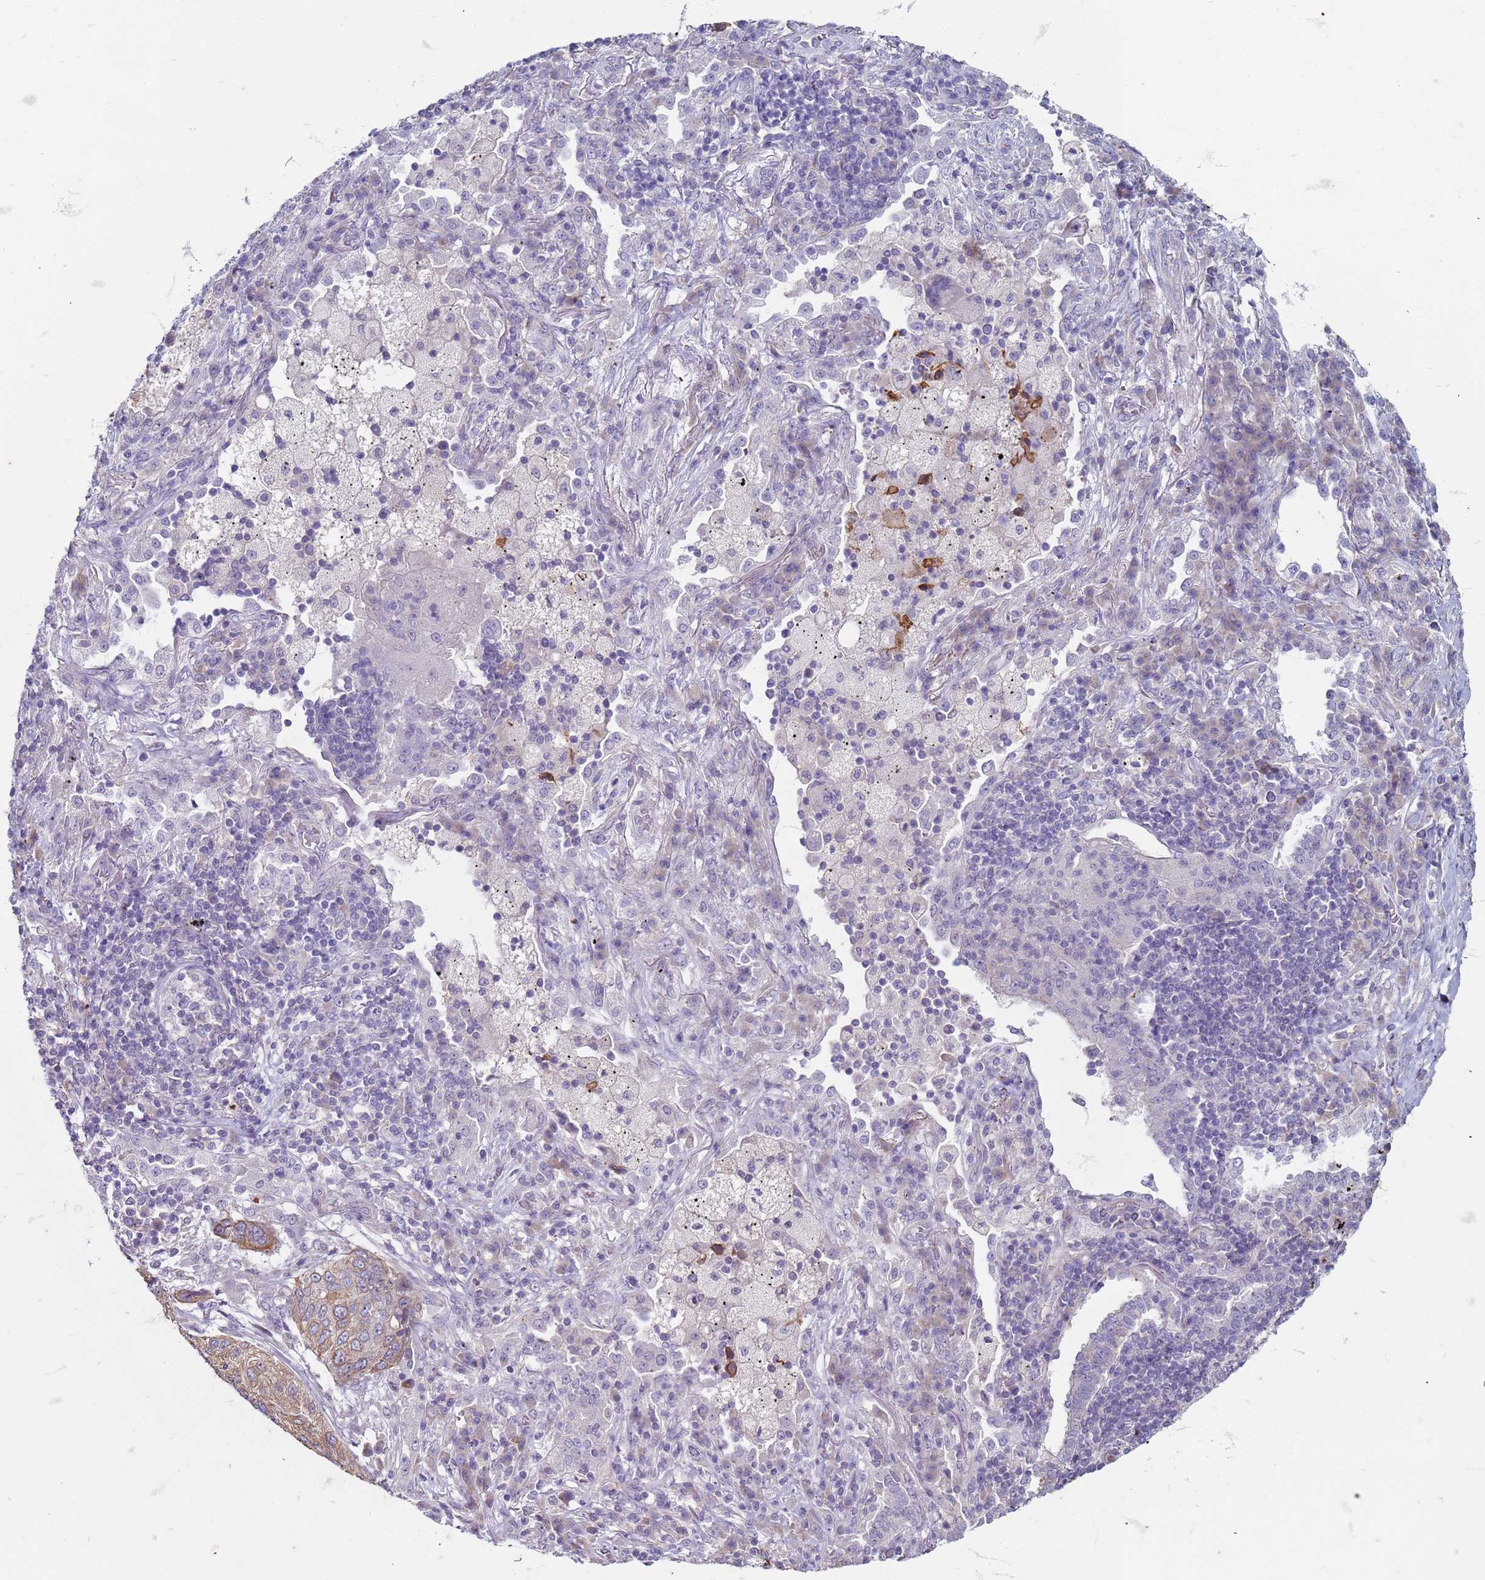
{"staining": {"intensity": "moderate", "quantity": "<25%", "location": "cytoplasmic/membranous"}, "tissue": "lung cancer", "cell_type": "Tumor cells", "image_type": "cancer", "snomed": [{"axis": "morphology", "description": "Squamous cell carcinoma, NOS"}, {"axis": "topography", "description": "Lung"}], "caption": "This is an image of immunohistochemistry staining of squamous cell carcinoma (lung), which shows moderate staining in the cytoplasmic/membranous of tumor cells.", "gene": "SUCO", "patient": {"sex": "female", "age": 63}}